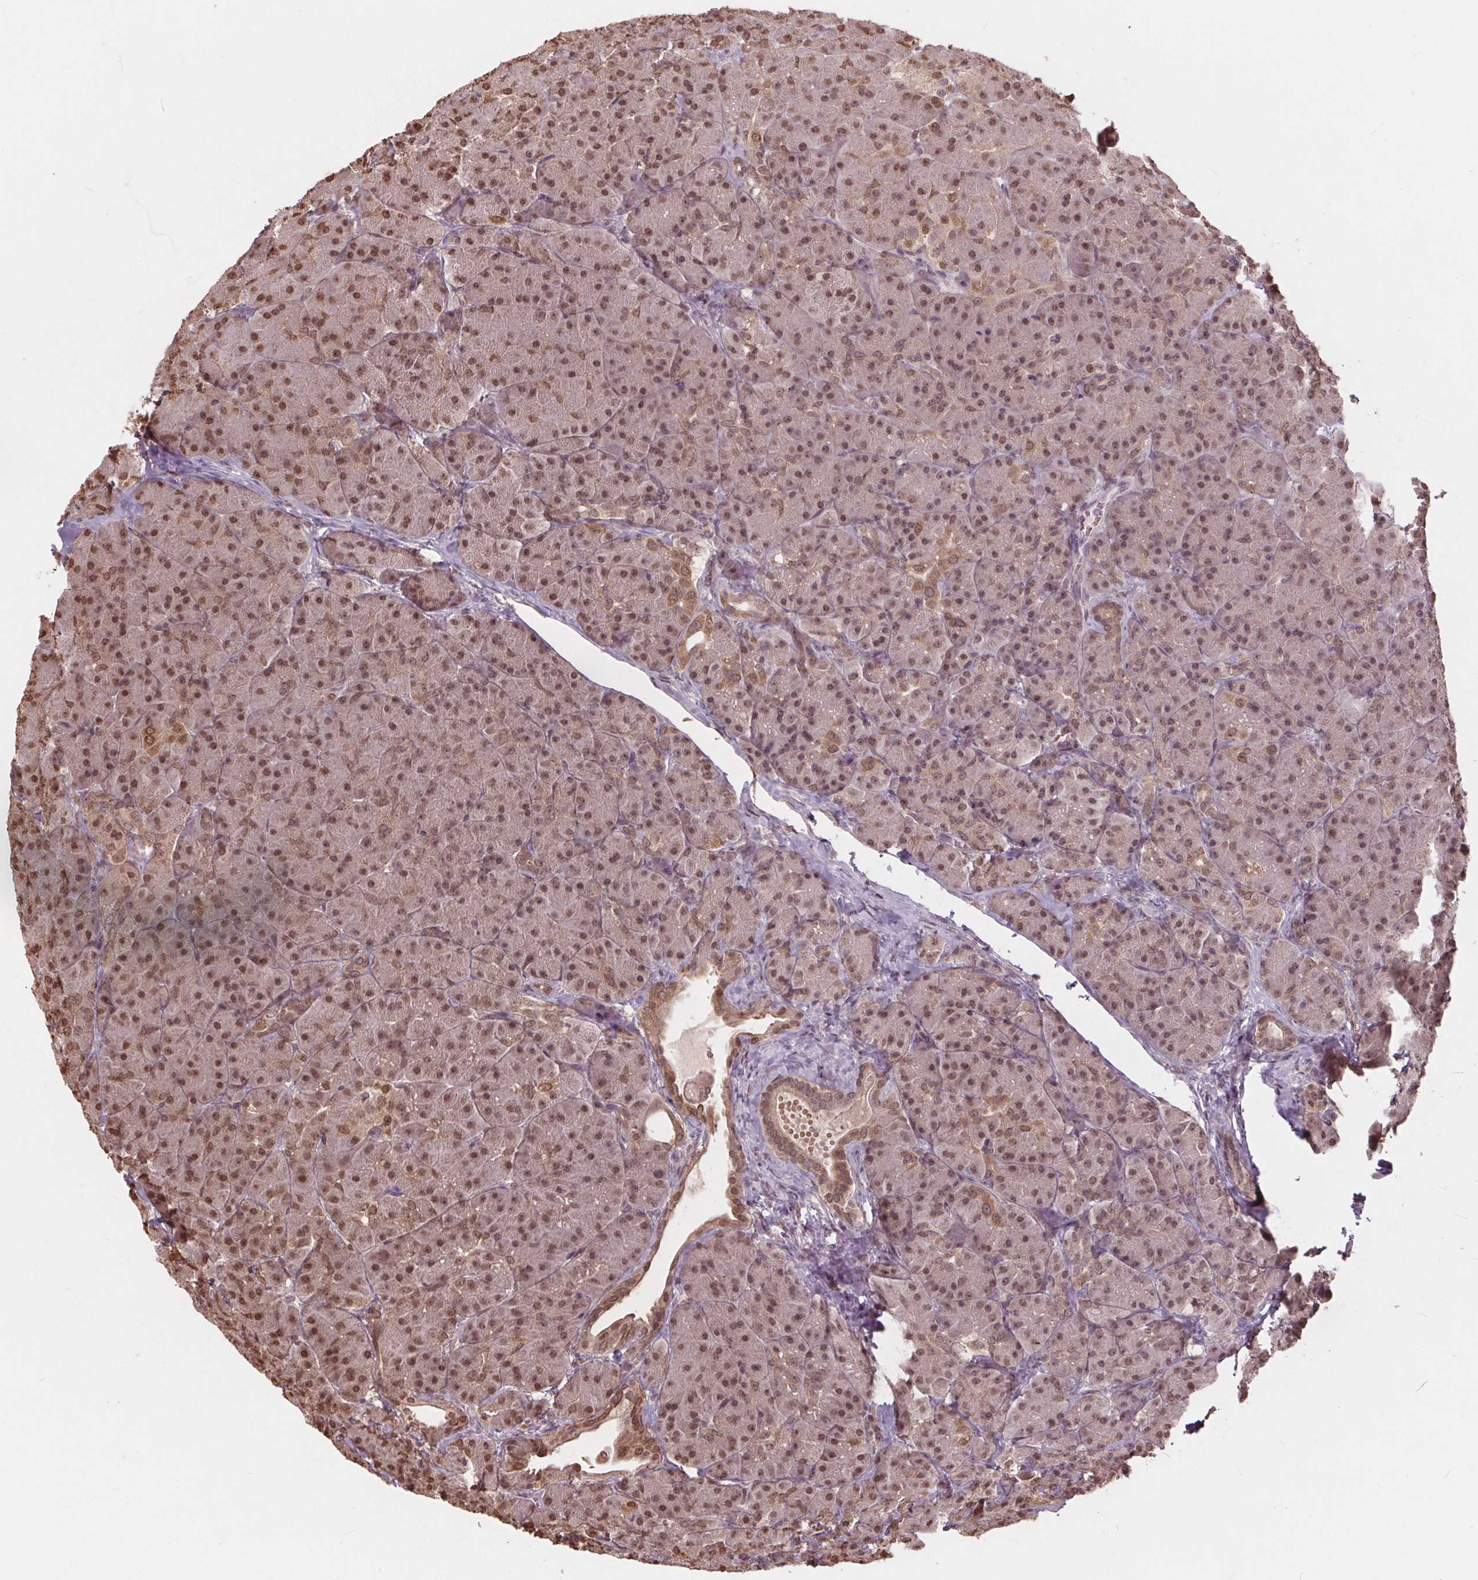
{"staining": {"intensity": "moderate", "quantity": ">75%", "location": "nuclear"}, "tissue": "pancreas", "cell_type": "Exocrine glandular cells", "image_type": "normal", "snomed": [{"axis": "morphology", "description": "Normal tissue, NOS"}, {"axis": "topography", "description": "Pancreas"}], "caption": "Immunohistochemistry (IHC) image of benign pancreas: human pancreas stained using immunohistochemistry (IHC) reveals medium levels of moderate protein expression localized specifically in the nuclear of exocrine glandular cells, appearing as a nuclear brown color.", "gene": "HIF1AN", "patient": {"sex": "male", "age": 57}}